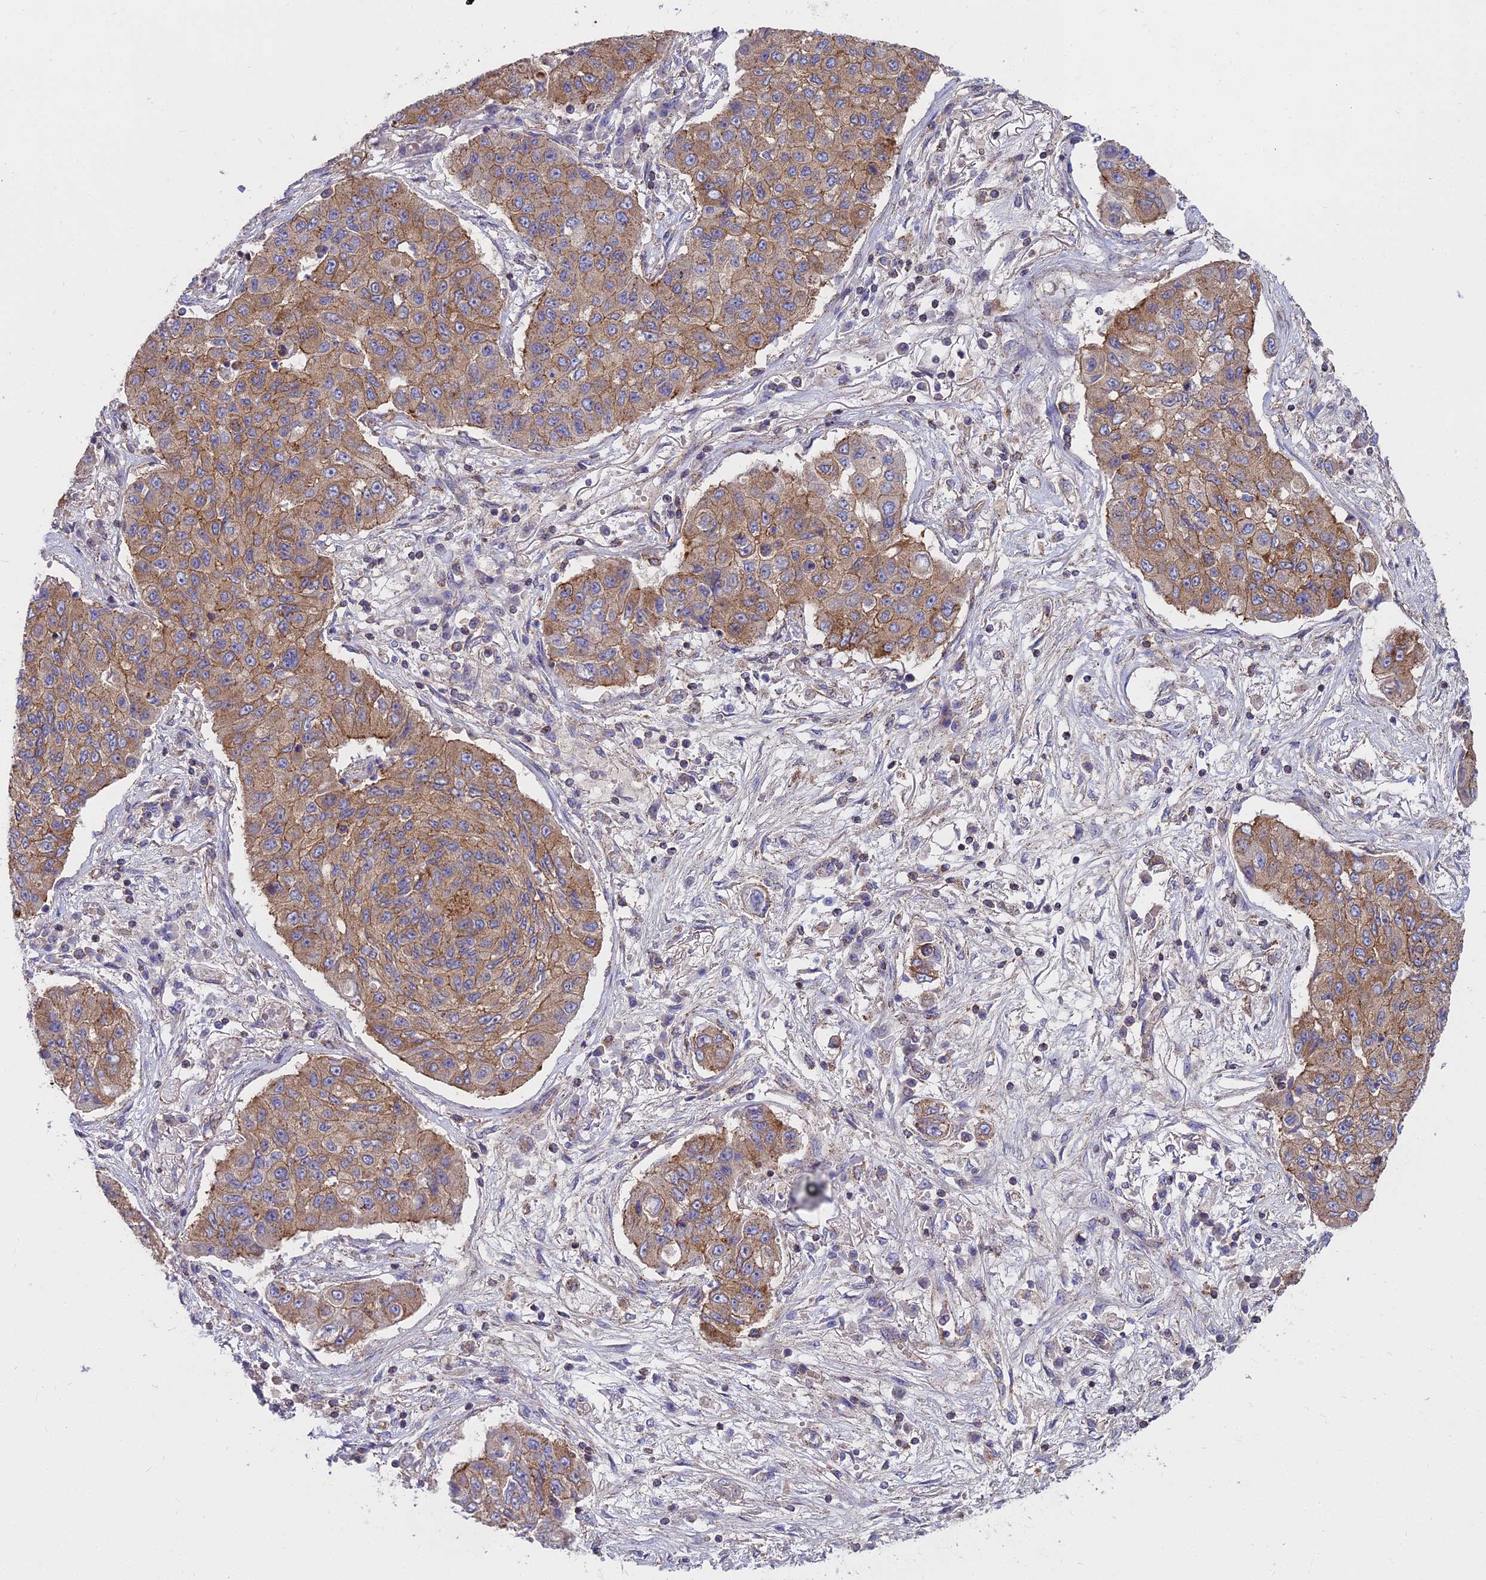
{"staining": {"intensity": "moderate", "quantity": ">75%", "location": "cytoplasmic/membranous"}, "tissue": "lung cancer", "cell_type": "Tumor cells", "image_type": "cancer", "snomed": [{"axis": "morphology", "description": "Squamous cell carcinoma, NOS"}, {"axis": "topography", "description": "Lung"}], "caption": "Immunohistochemistry of squamous cell carcinoma (lung) shows medium levels of moderate cytoplasmic/membranous staining in approximately >75% of tumor cells.", "gene": "FRMPD1", "patient": {"sex": "male", "age": 74}}